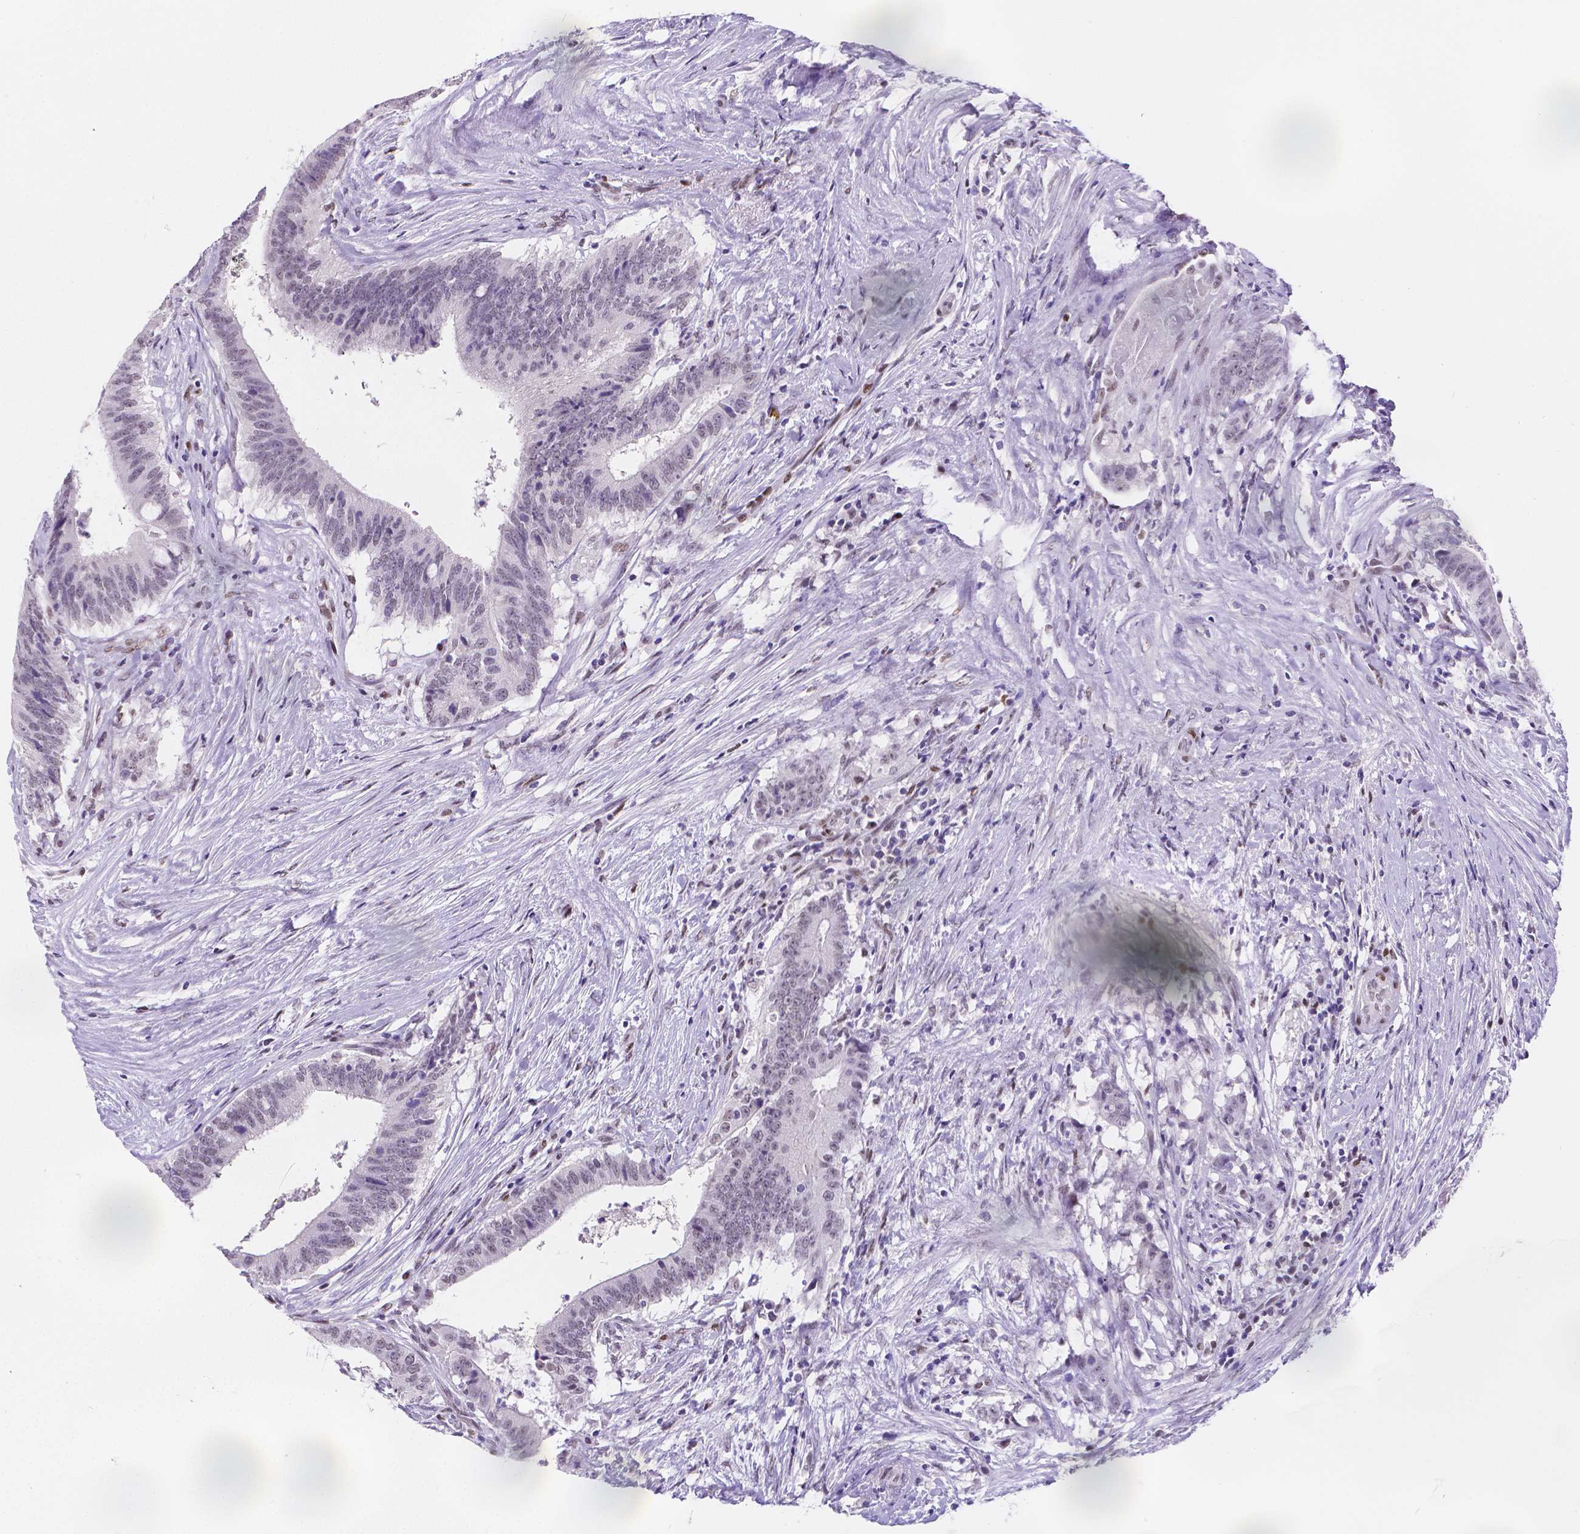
{"staining": {"intensity": "negative", "quantity": "none", "location": "none"}, "tissue": "colorectal cancer", "cell_type": "Tumor cells", "image_type": "cancer", "snomed": [{"axis": "morphology", "description": "Adenocarcinoma, NOS"}, {"axis": "topography", "description": "Colon"}], "caption": "Tumor cells show no significant staining in adenocarcinoma (colorectal).", "gene": "MEF2C", "patient": {"sex": "female", "age": 43}}